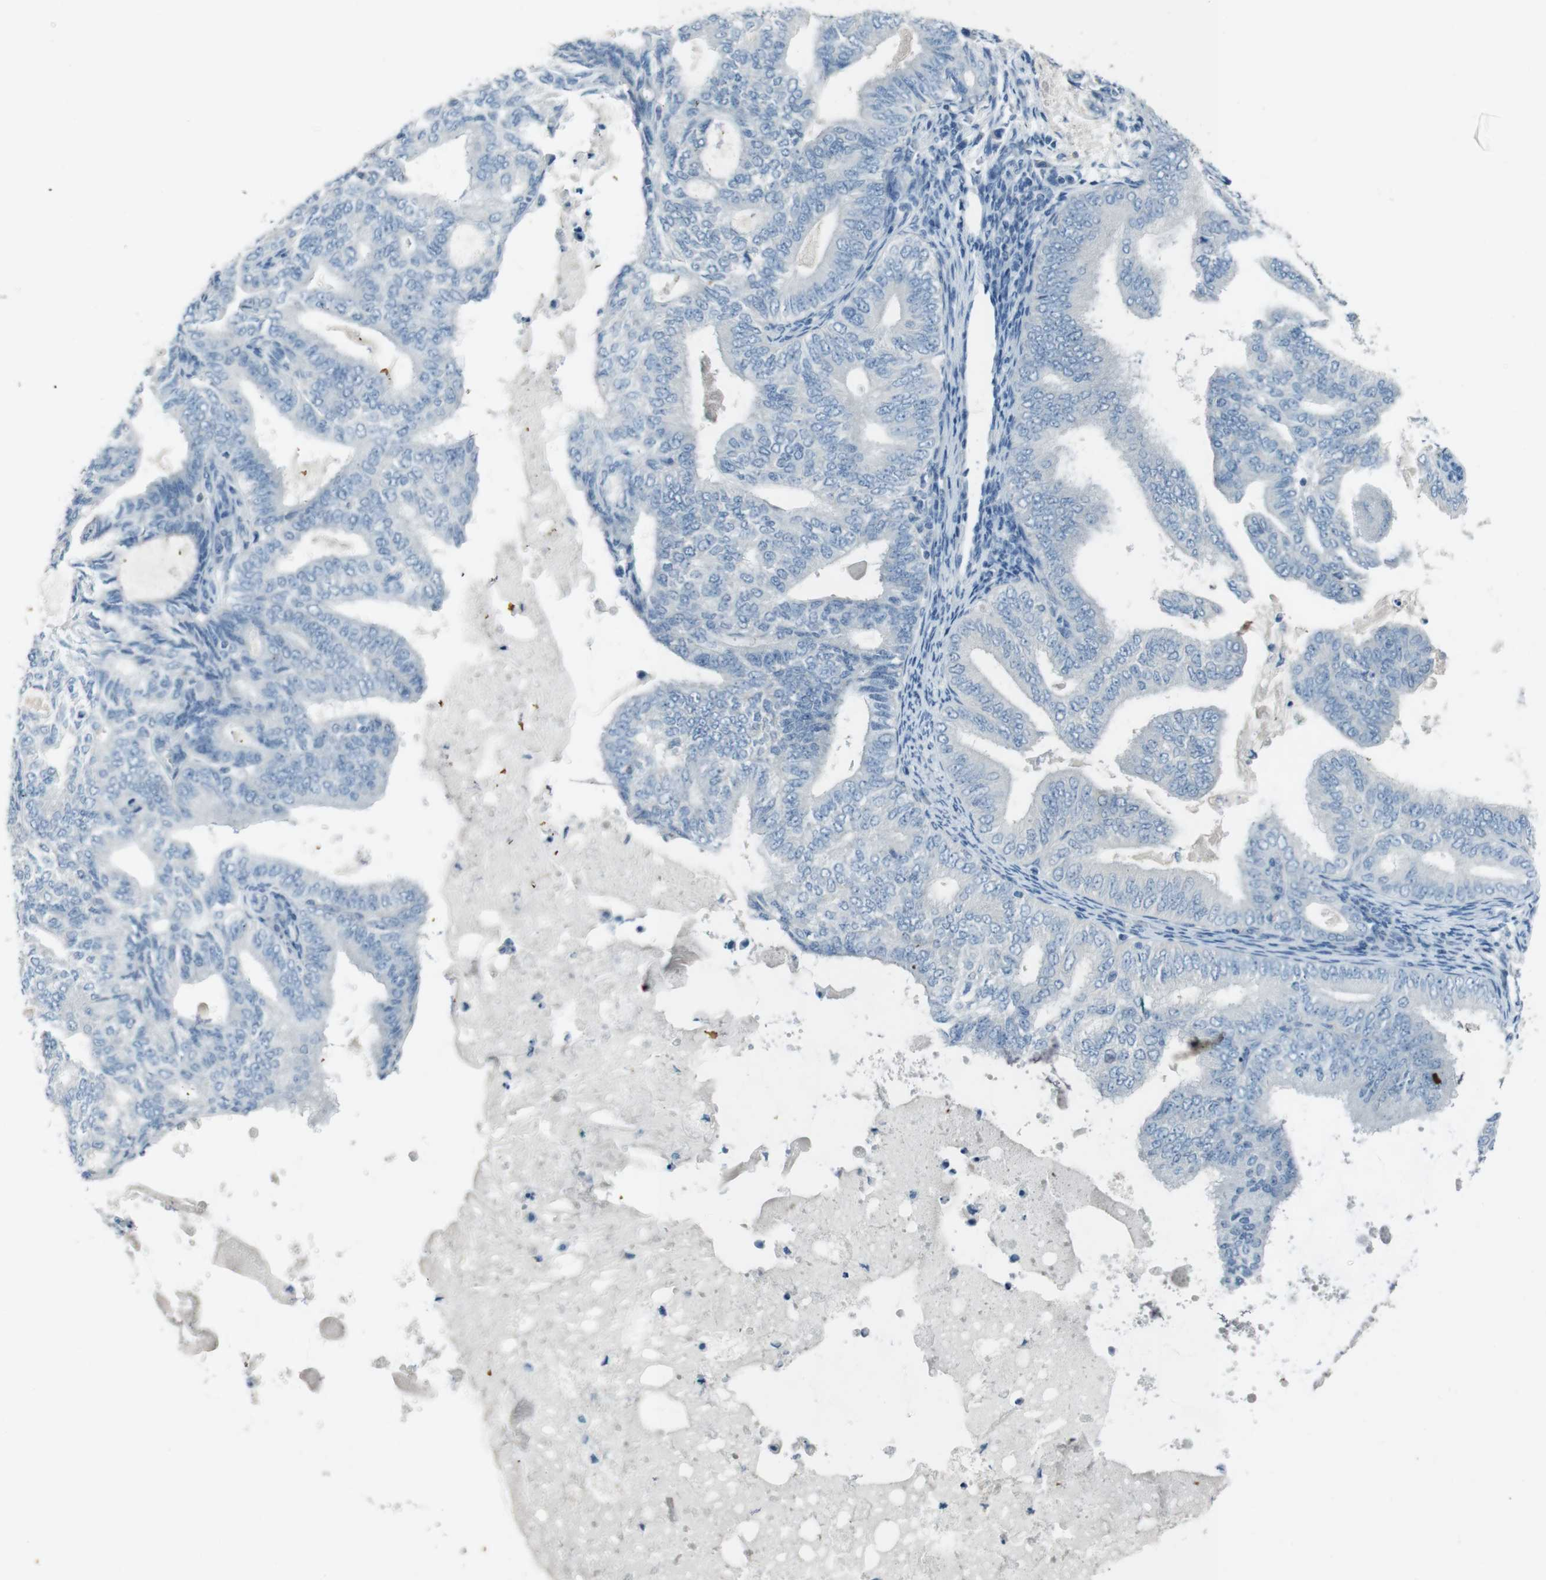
{"staining": {"intensity": "negative", "quantity": "none", "location": "none"}, "tissue": "endometrial cancer", "cell_type": "Tumor cells", "image_type": "cancer", "snomed": [{"axis": "morphology", "description": "Adenocarcinoma, NOS"}, {"axis": "topography", "description": "Endometrium"}], "caption": "An IHC micrograph of adenocarcinoma (endometrial) is shown. There is no staining in tumor cells of adenocarcinoma (endometrial).", "gene": "ENTPD7", "patient": {"sex": "female", "age": 58}}